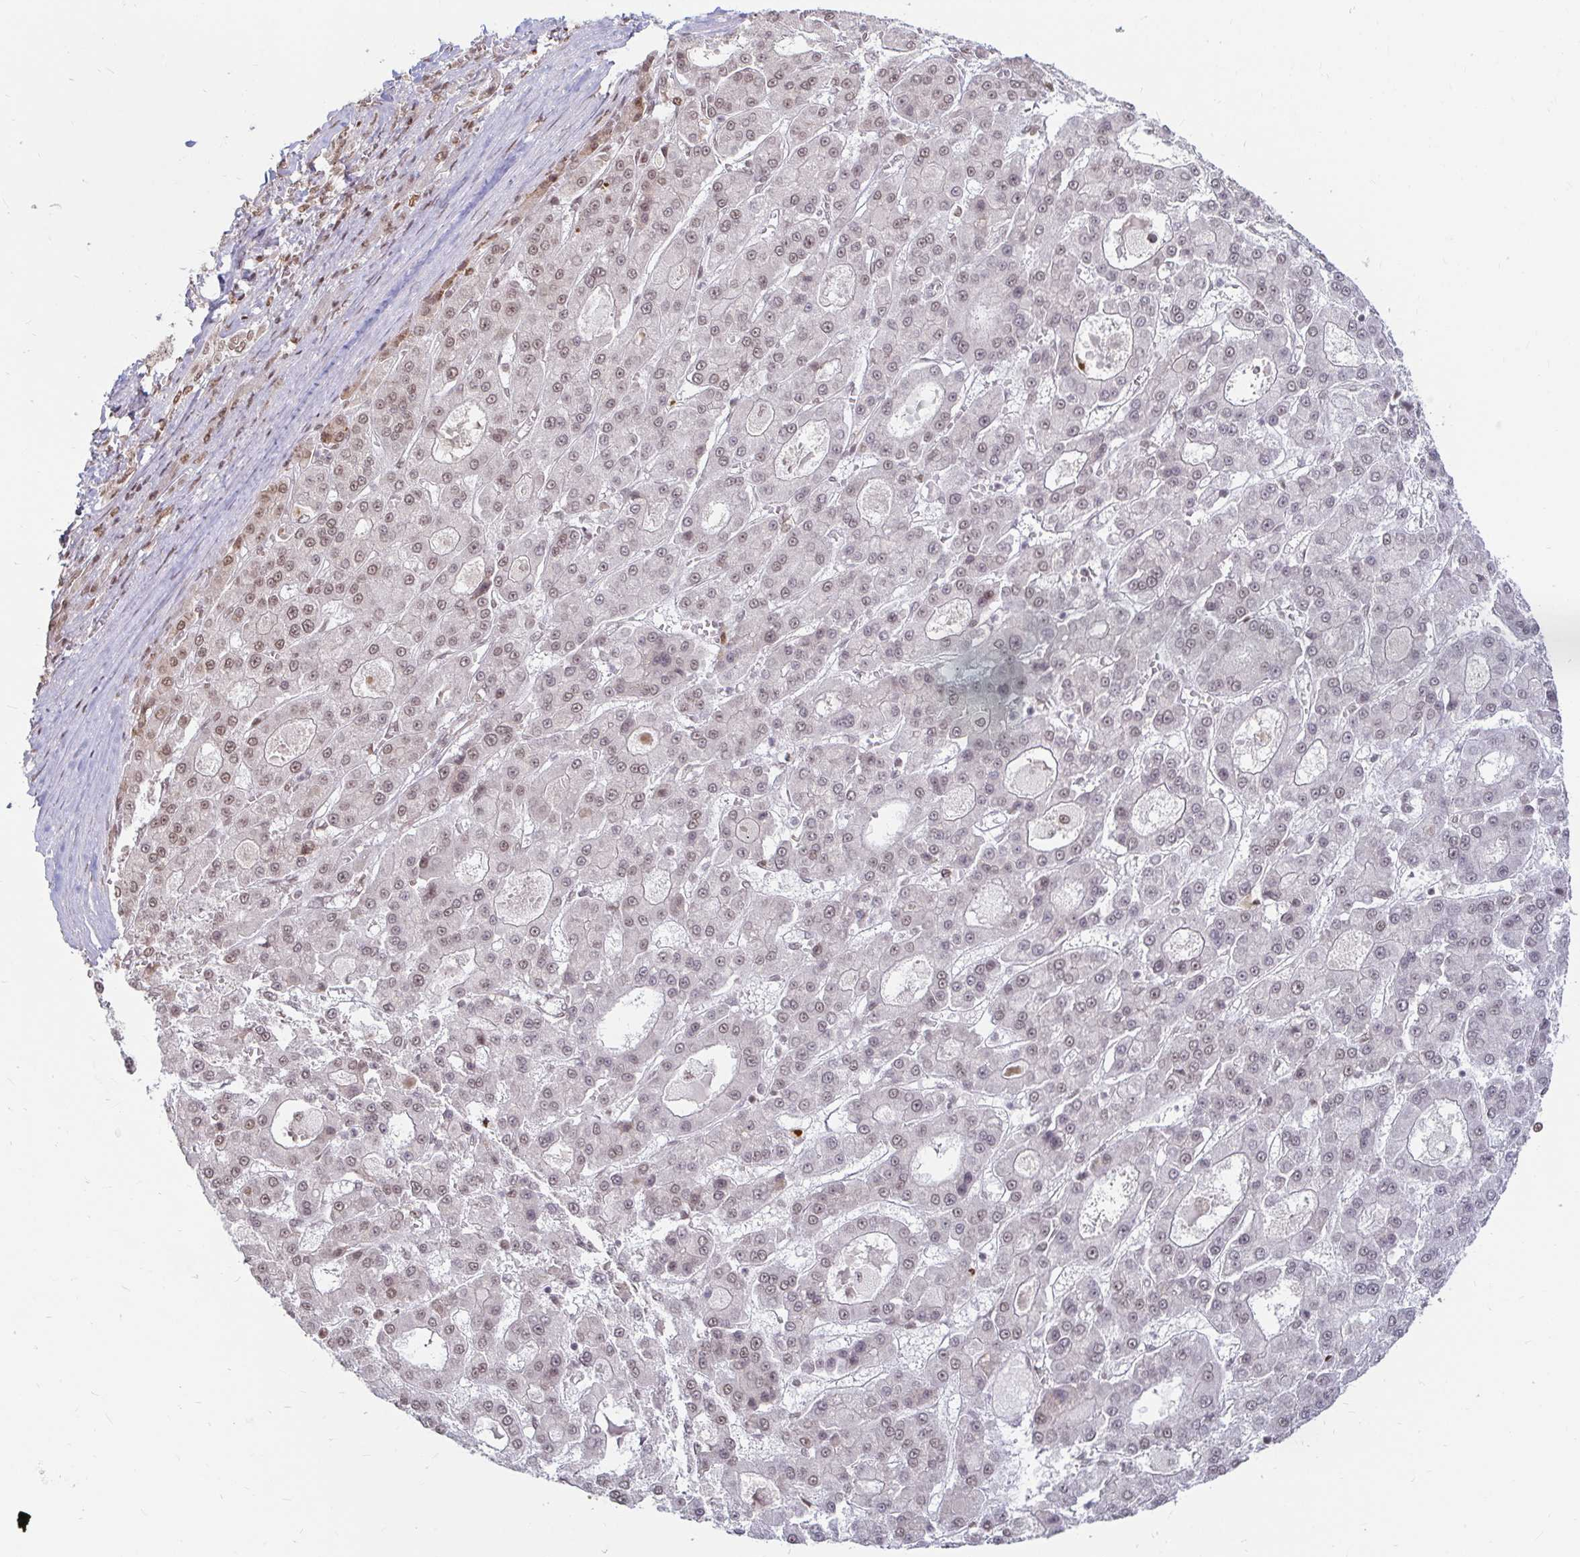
{"staining": {"intensity": "weak", "quantity": "25%-75%", "location": "nuclear"}, "tissue": "liver cancer", "cell_type": "Tumor cells", "image_type": "cancer", "snomed": [{"axis": "morphology", "description": "Carcinoma, Hepatocellular, NOS"}, {"axis": "topography", "description": "Liver"}], "caption": "A brown stain labels weak nuclear expression of a protein in human liver cancer (hepatocellular carcinoma) tumor cells. (DAB IHC with brightfield microscopy, high magnification).", "gene": "HNRNPU", "patient": {"sex": "male", "age": 70}}